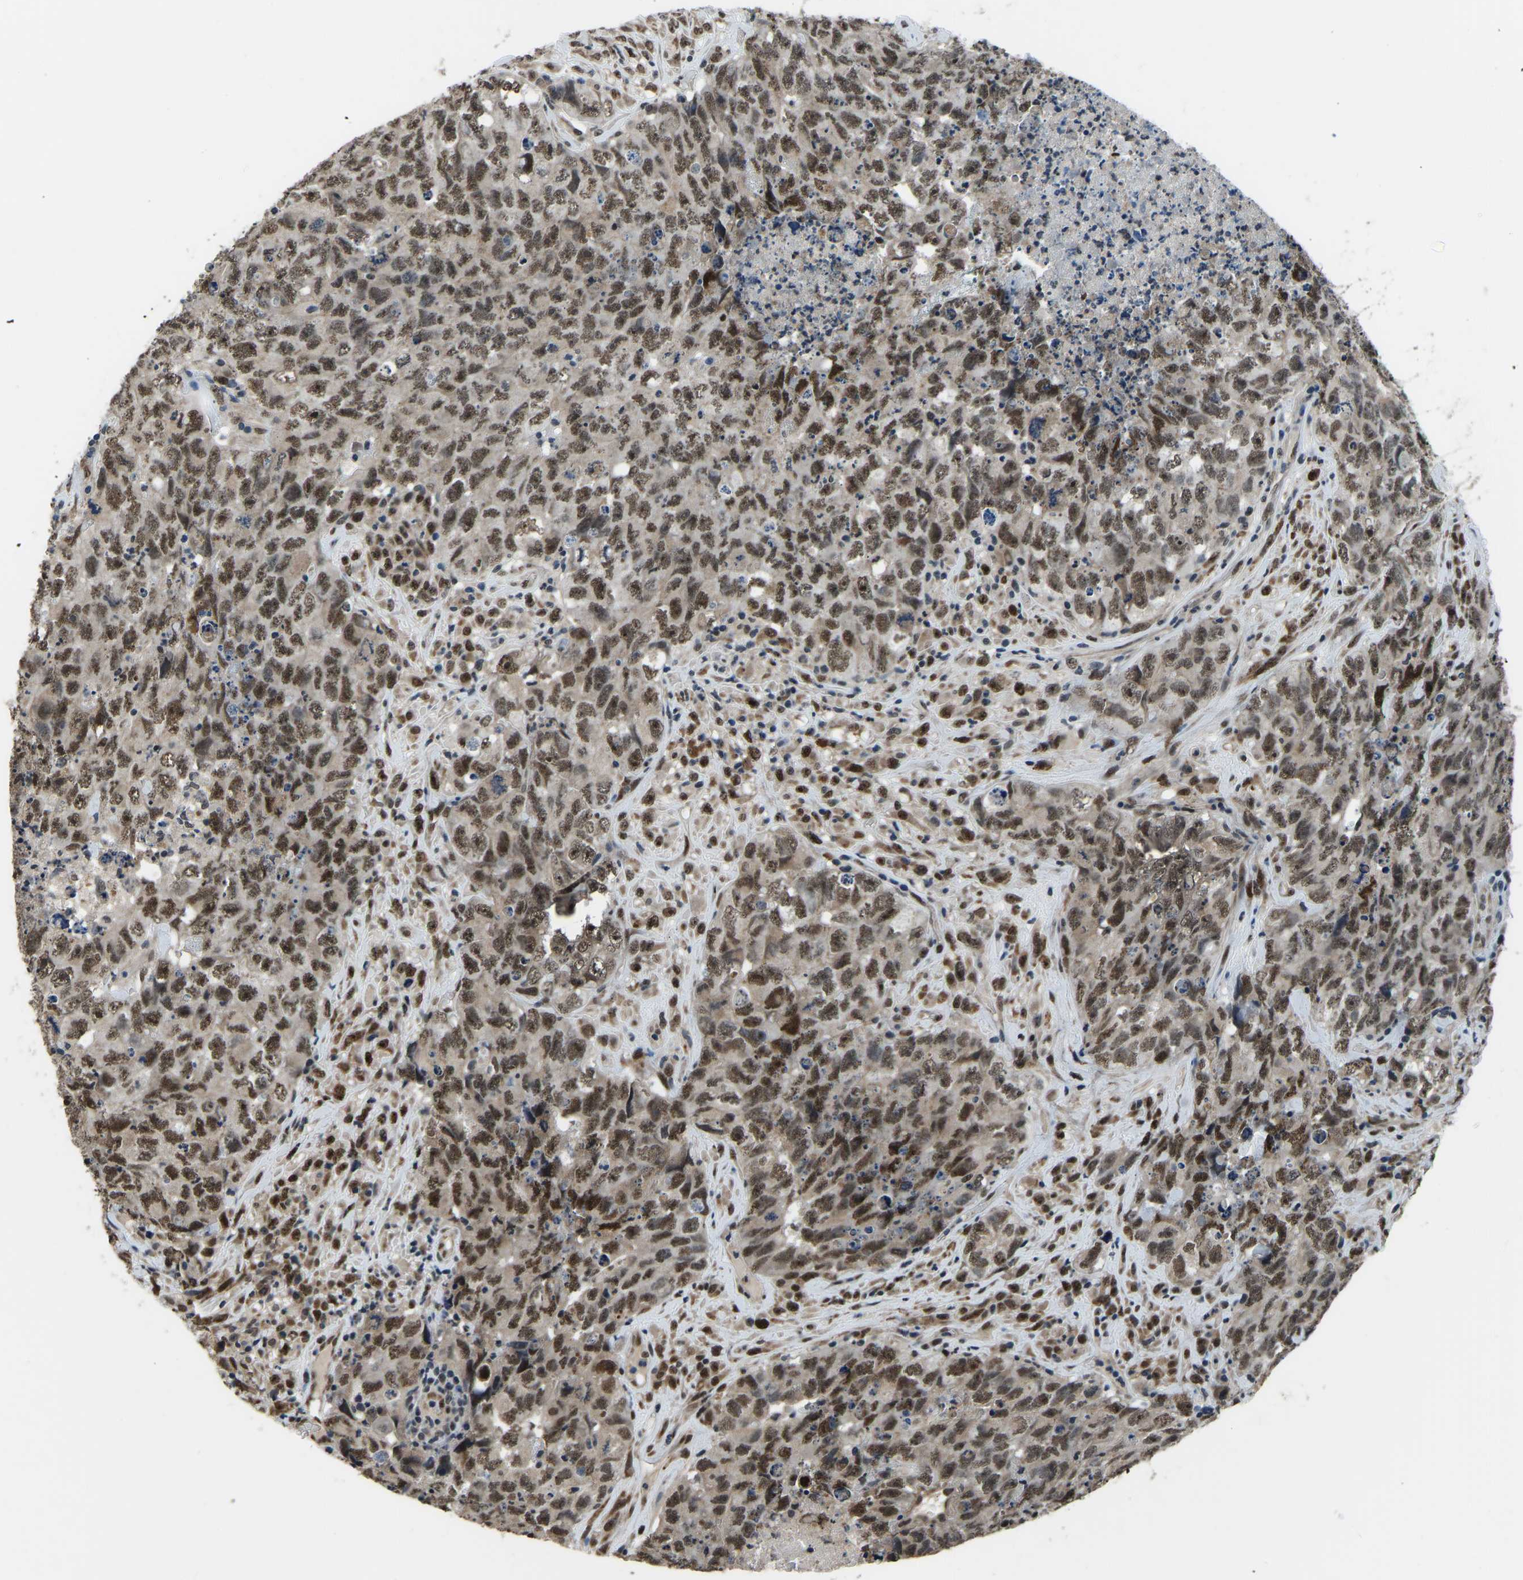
{"staining": {"intensity": "moderate", "quantity": ">75%", "location": "nuclear"}, "tissue": "testis cancer", "cell_type": "Tumor cells", "image_type": "cancer", "snomed": [{"axis": "morphology", "description": "Carcinoma, Embryonal, NOS"}, {"axis": "topography", "description": "Testis"}], "caption": "Protein expression by immunohistochemistry shows moderate nuclear staining in approximately >75% of tumor cells in testis embryonal carcinoma. (DAB (3,3'-diaminobenzidine) IHC, brown staining for protein, blue staining for nuclei).", "gene": "FOS", "patient": {"sex": "male", "age": 32}}